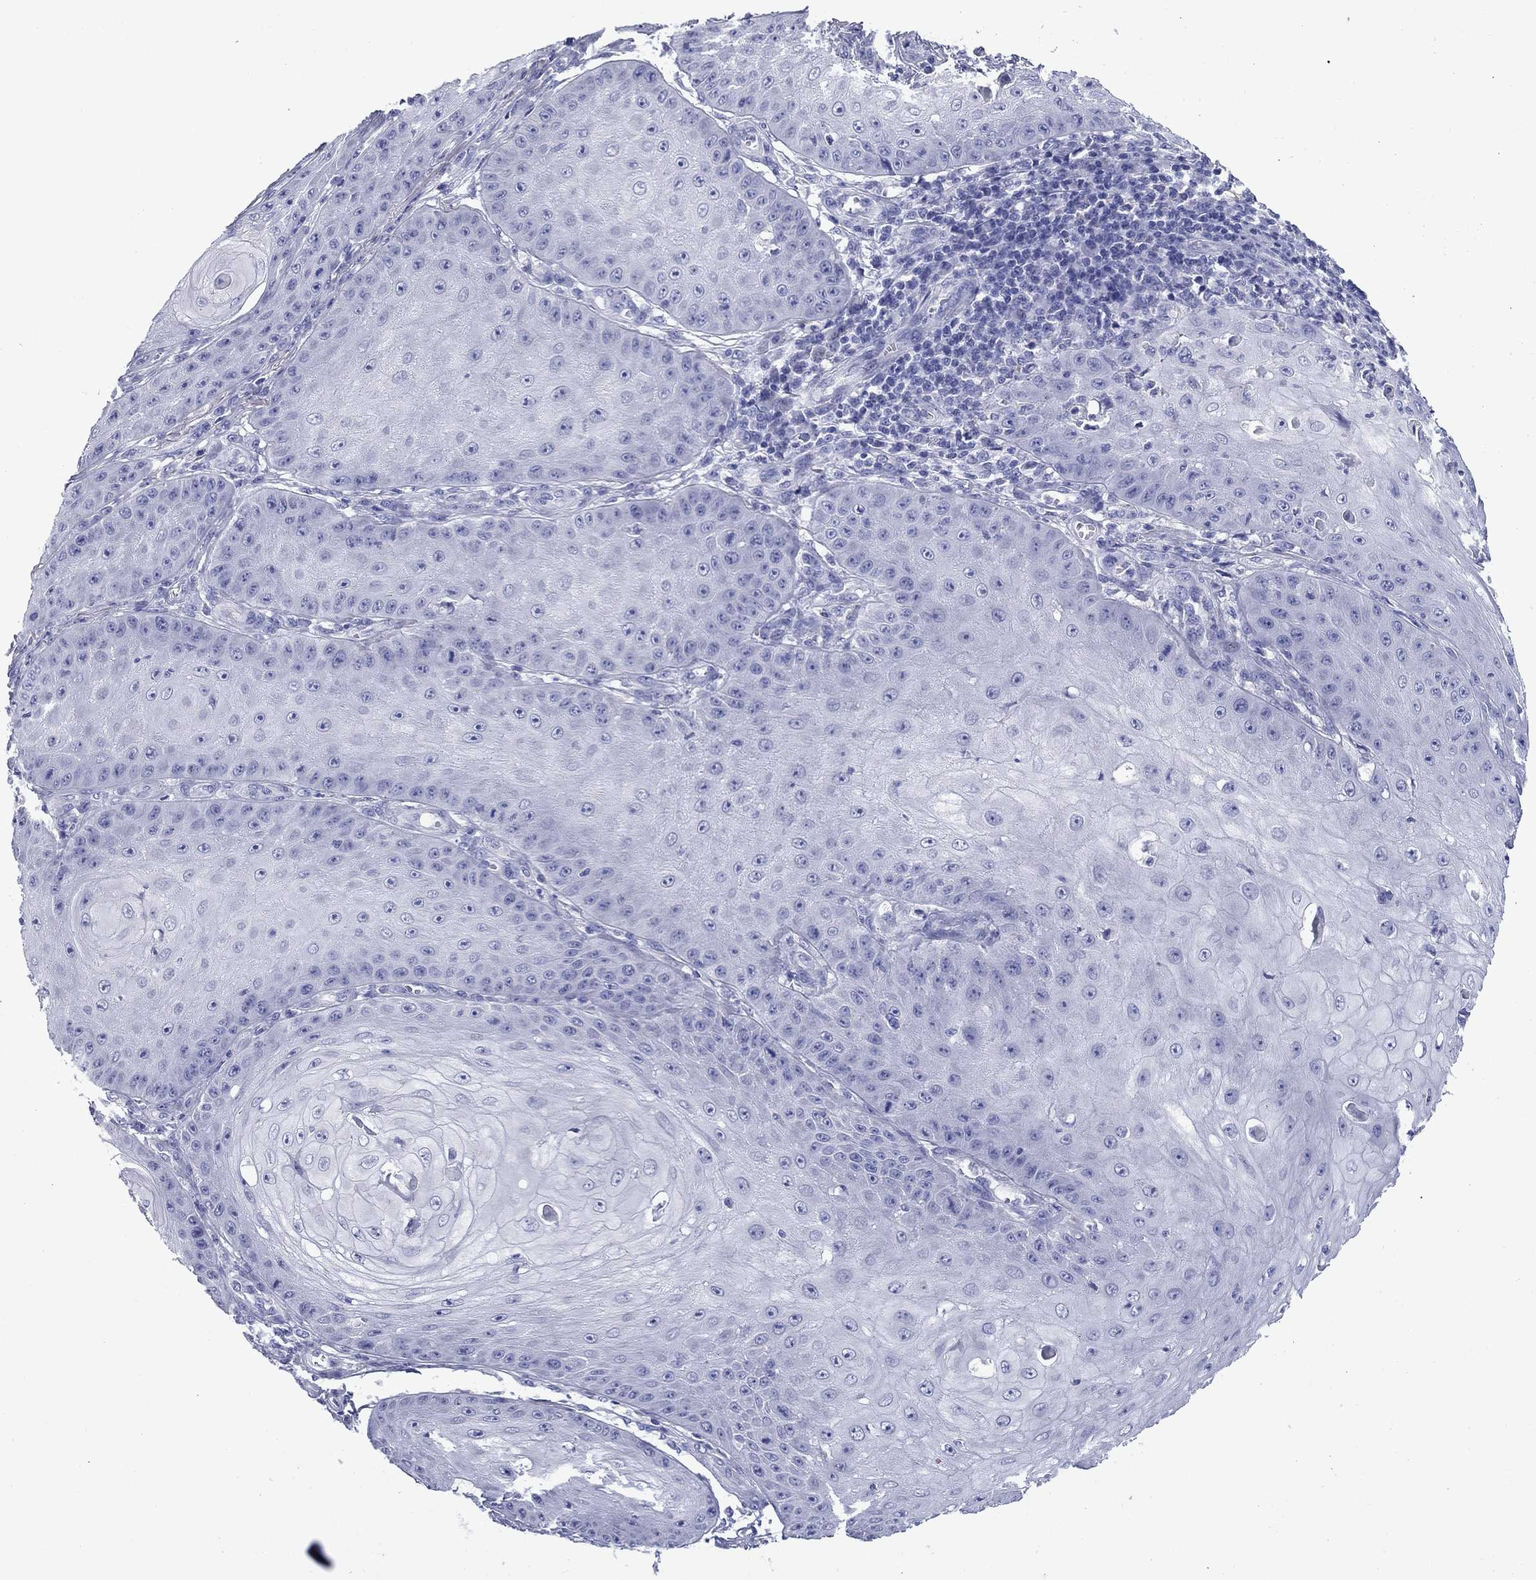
{"staining": {"intensity": "negative", "quantity": "none", "location": "none"}, "tissue": "skin cancer", "cell_type": "Tumor cells", "image_type": "cancer", "snomed": [{"axis": "morphology", "description": "Squamous cell carcinoma, NOS"}, {"axis": "topography", "description": "Skin"}], "caption": "Immunohistochemistry (IHC) photomicrograph of neoplastic tissue: skin cancer stained with DAB (3,3'-diaminobenzidine) demonstrates no significant protein staining in tumor cells. (Brightfield microscopy of DAB immunohistochemistry at high magnification).", "gene": "ACADSB", "patient": {"sex": "male", "age": 70}}